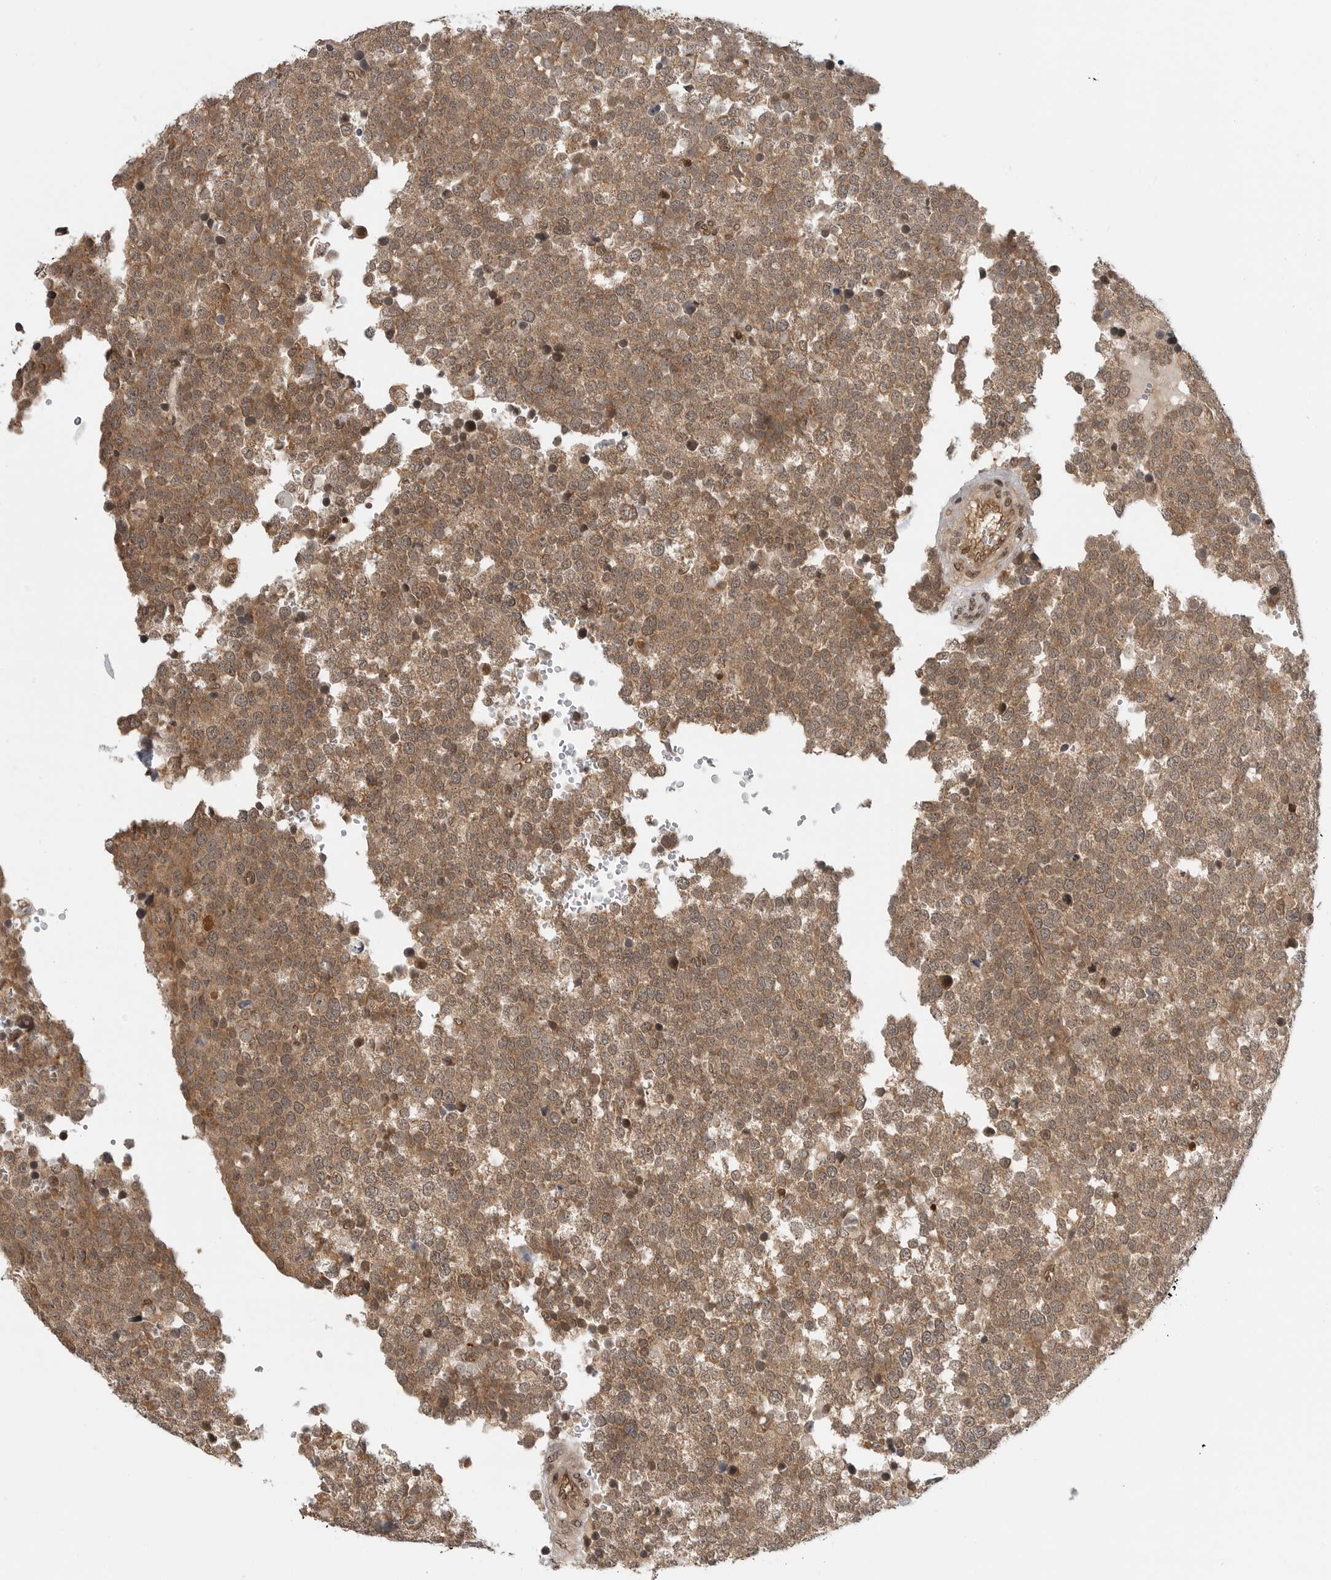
{"staining": {"intensity": "moderate", "quantity": ">75%", "location": "cytoplasmic/membranous"}, "tissue": "testis cancer", "cell_type": "Tumor cells", "image_type": "cancer", "snomed": [{"axis": "morphology", "description": "Seminoma, NOS"}, {"axis": "topography", "description": "Testis"}], "caption": "The photomicrograph shows staining of testis cancer (seminoma), revealing moderate cytoplasmic/membranous protein staining (brown color) within tumor cells.", "gene": "SZRD1", "patient": {"sex": "male", "age": 71}}